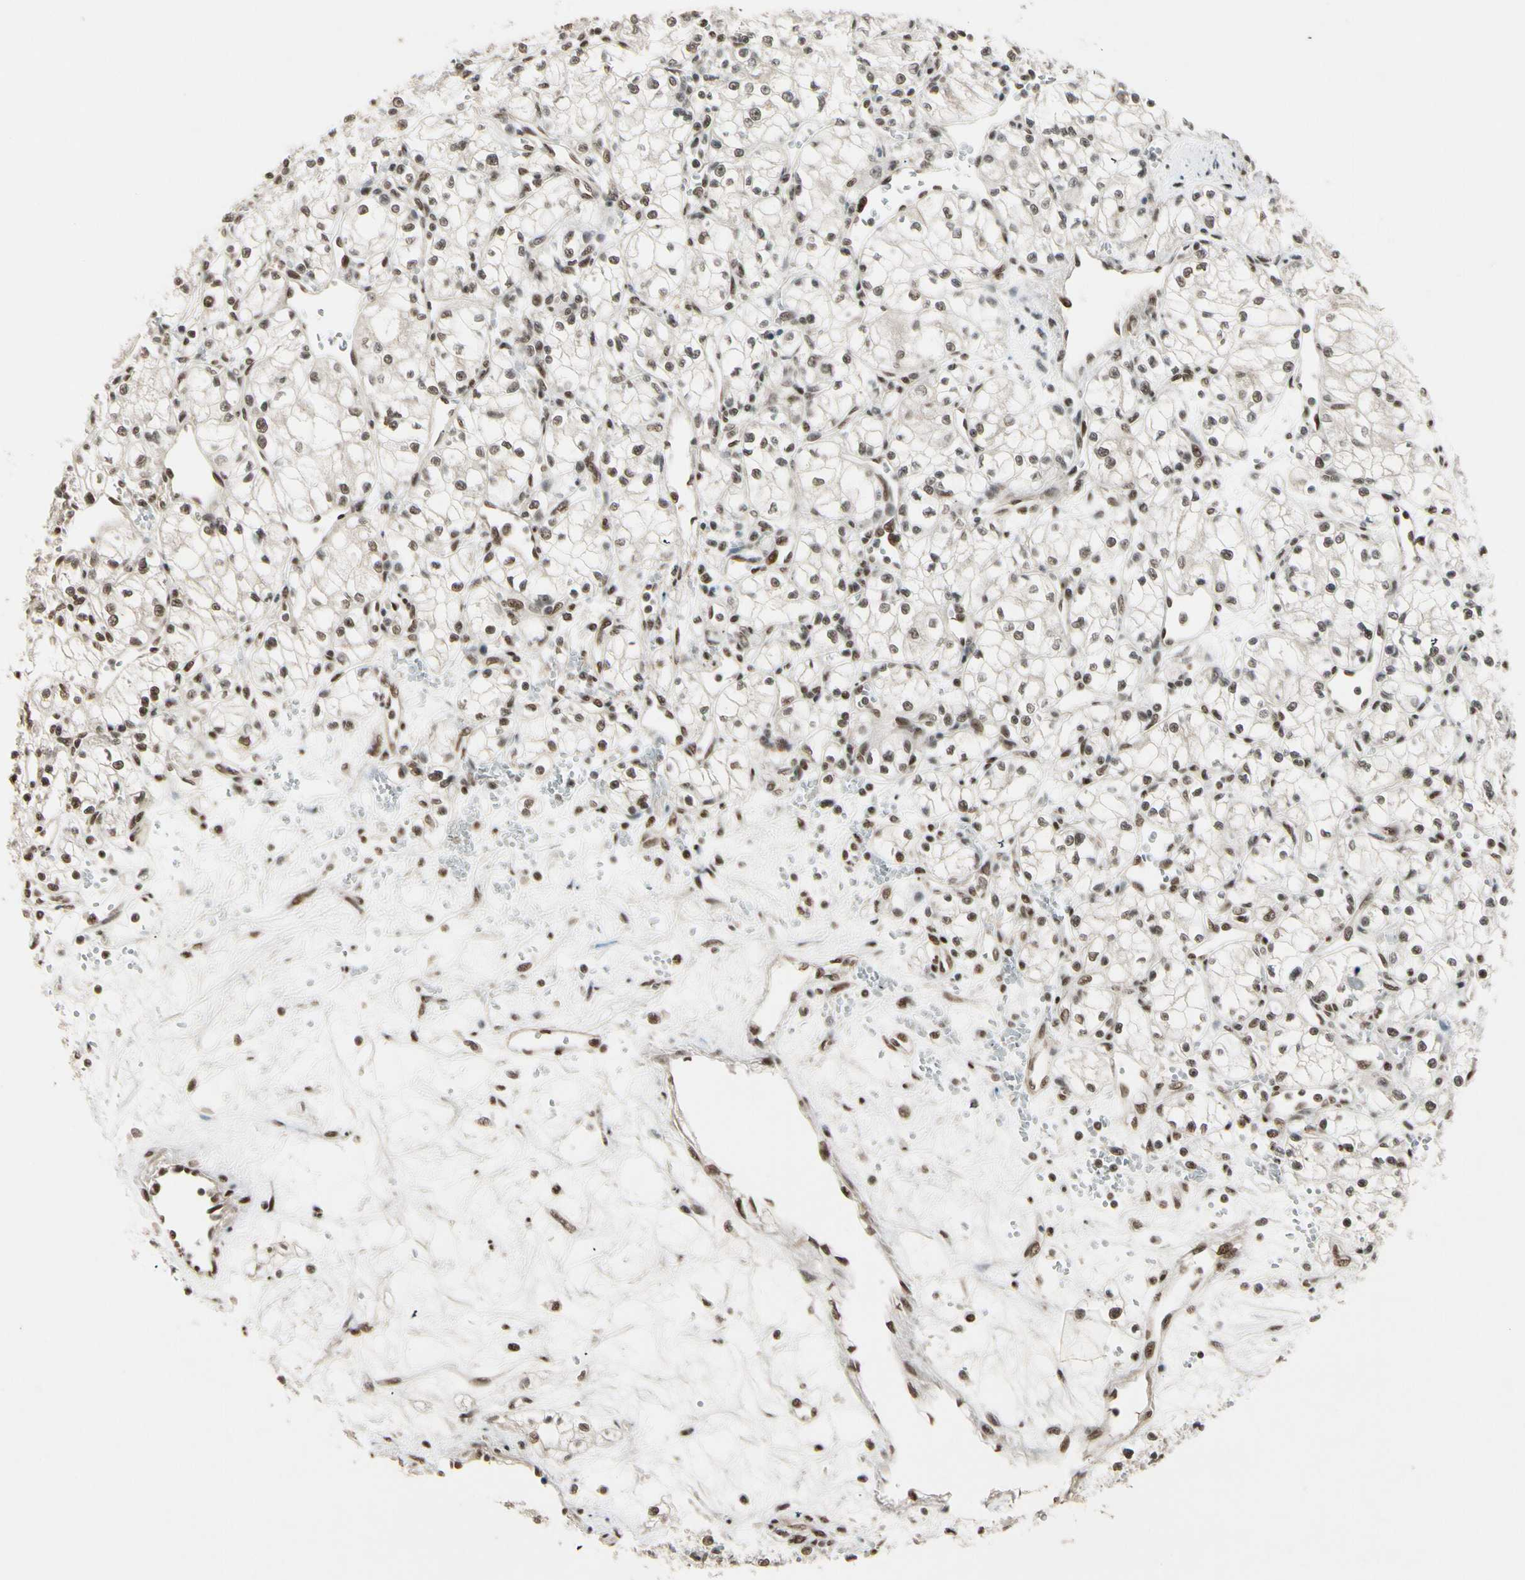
{"staining": {"intensity": "moderate", "quantity": "25%-75%", "location": "nuclear"}, "tissue": "renal cancer", "cell_type": "Tumor cells", "image_type": "cancer", "snomed": [{"axis": "morphology", "description": "Normal tissue, NOS"}, {"axis": "morphology", "description": "Adenocarcinoma, NOS"}, {"axis": "topography", "description": "Kidney"}], "caption": "Renal cancer was stained to show a protein in brown. There is medium levels of moderate nuclear positivity in about 25%-75% of tumor cells. Nuclei are stained in blue.", "gene": "CHAMP1", "patient": {"sex": "male", "age": 59}}